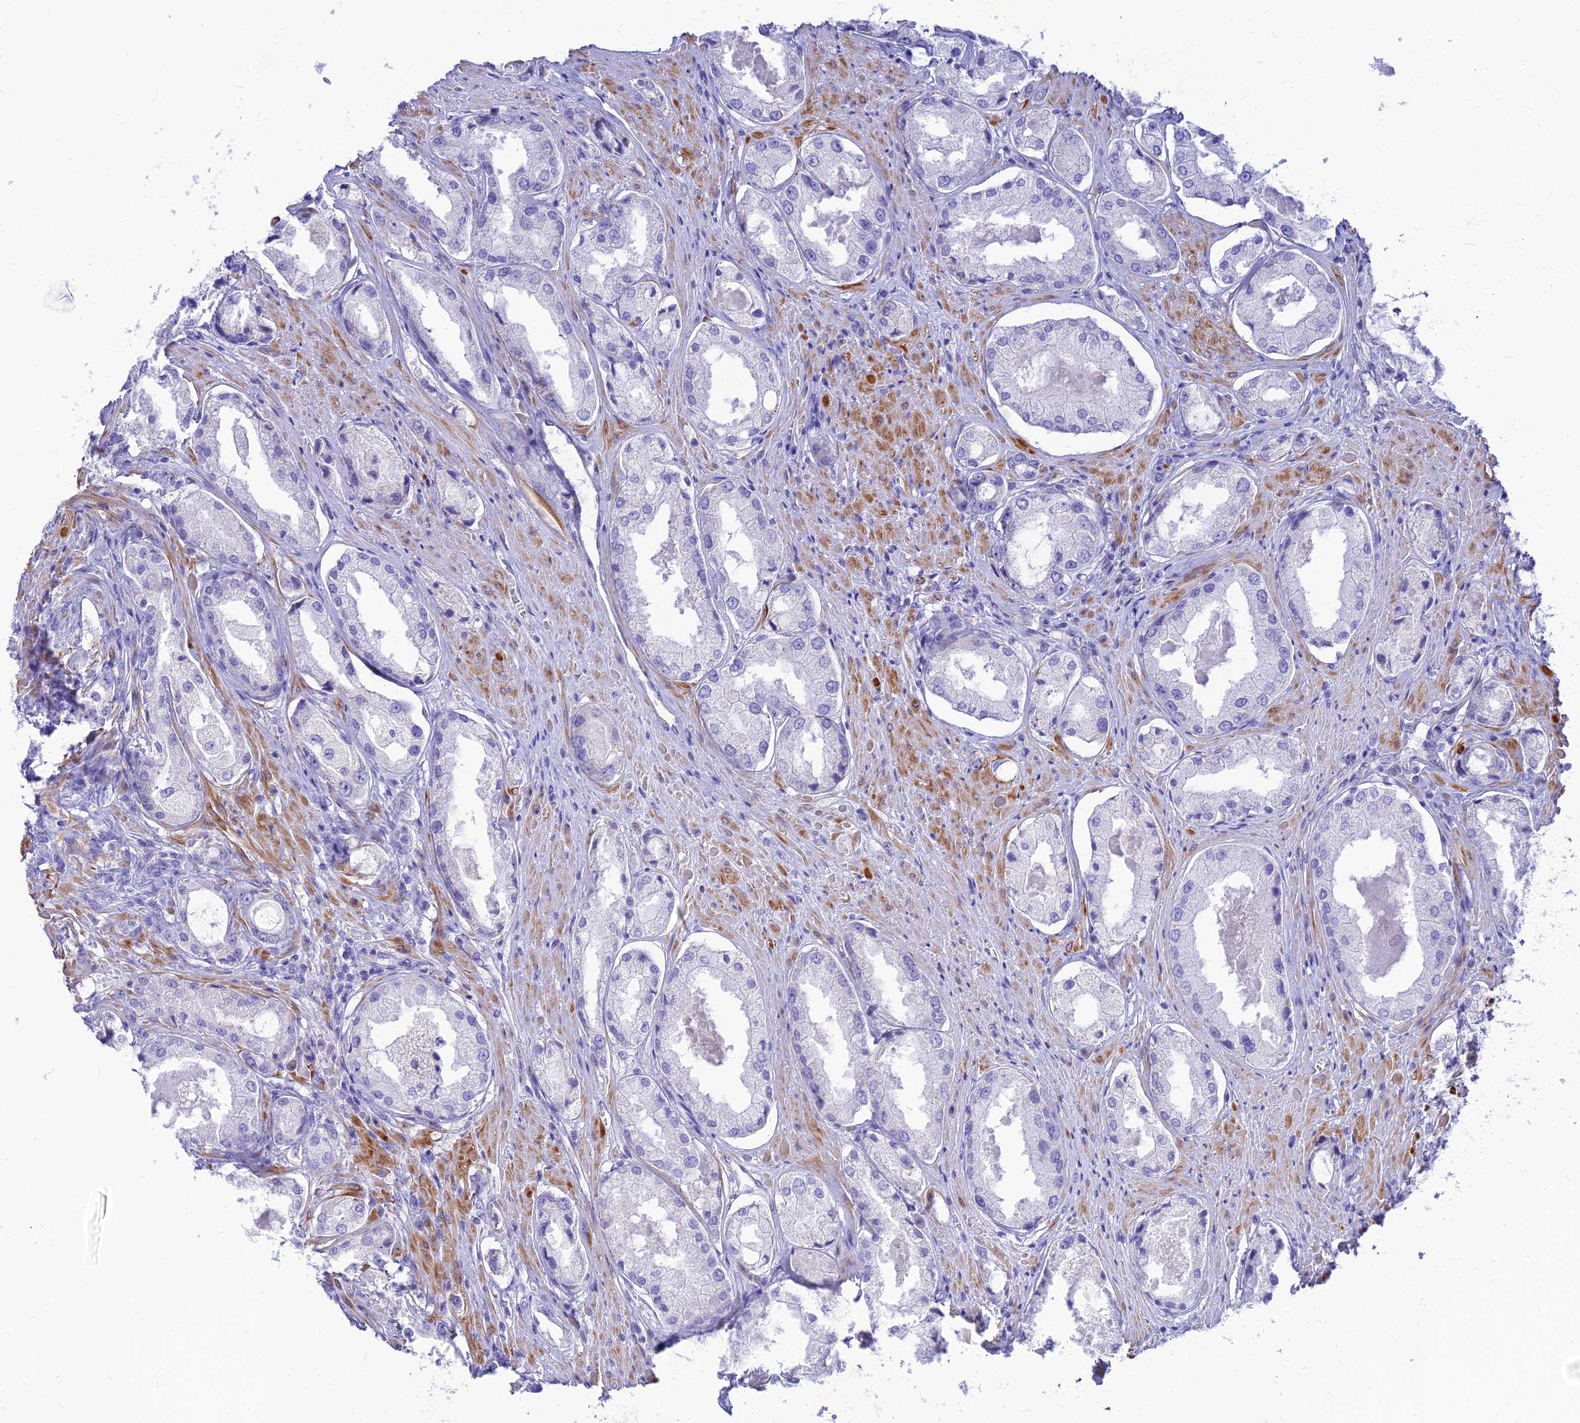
{"staining": {"intensity": "negative", "quantity": "none", "location": "none"}, "tissue": "prostate cancer", "cell_type": "Tumor cells", "image_type": "cancer", "snomed": [{"axis": "morphology", "description": "Adenocarcinoma, Low grade"}, {"axis": "topography", "description": "Prostate"}], "caption": "IHC histopathology image of neoplastic tissue: human prostate cancer stained with DAB (3,3'-diaminobenzidine) exhibits no significant protein staining in tumor cells.", "gene": "FAM186B", "patient": {"sex": "male", "age": 68}}